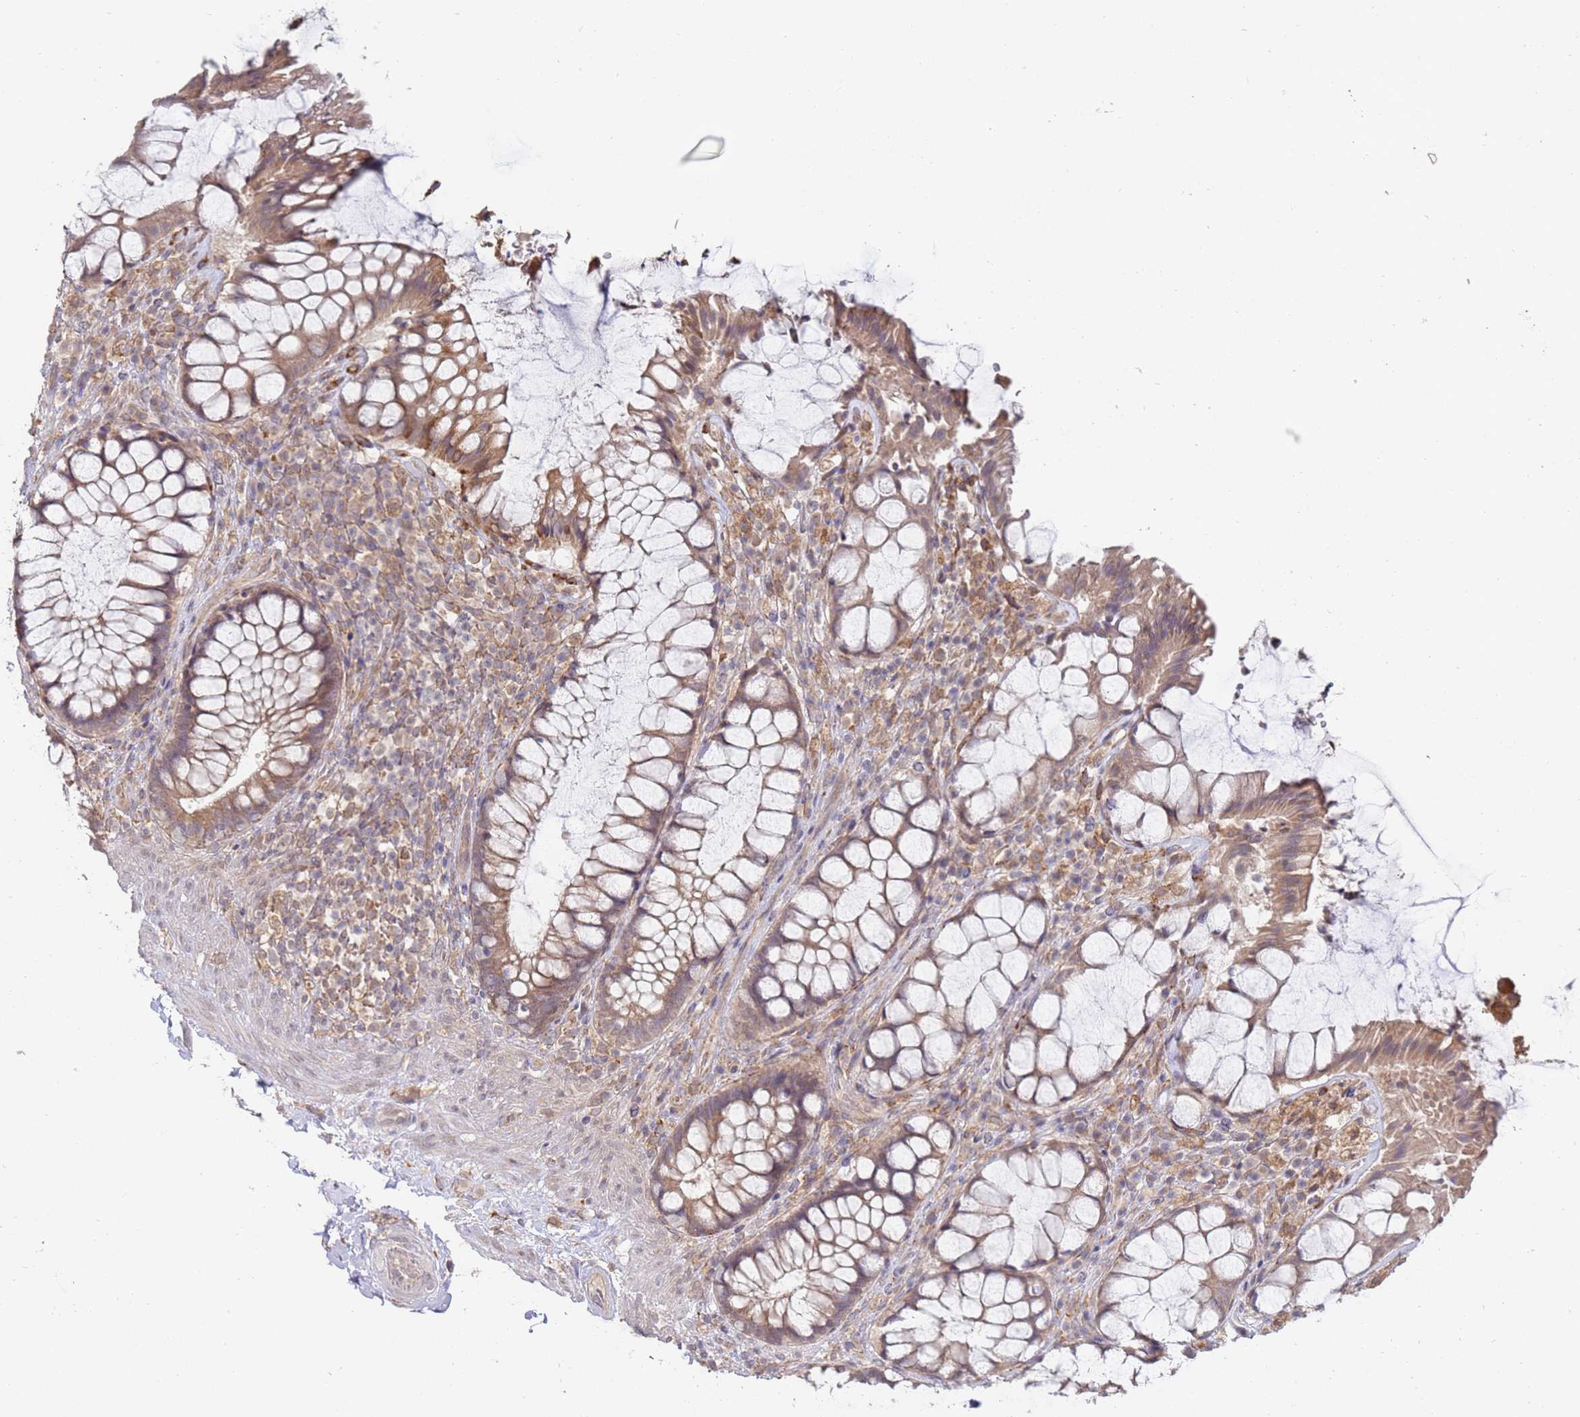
{"staining": {"intensity": "moderate", "quantity": ">75%", "location": "cytoplasmic/membranous"}, "tissue": "rectum", "cell_type": "Glandular cells", "image_type": "normal", "snomed": [{"axis": "morphology", "description": "Normal tissue, NOS"}, {"axis": "topography", "description": "Rectum"}], "caption": "This micrograph displays immunohistochemistry (IHC) staining of benign rectum, with medium moderate cytoplasmic/membranous expression in about >75% of glandular cells.", "gene": "VRK2", "patient": {"sex": "female", "age": 58}}